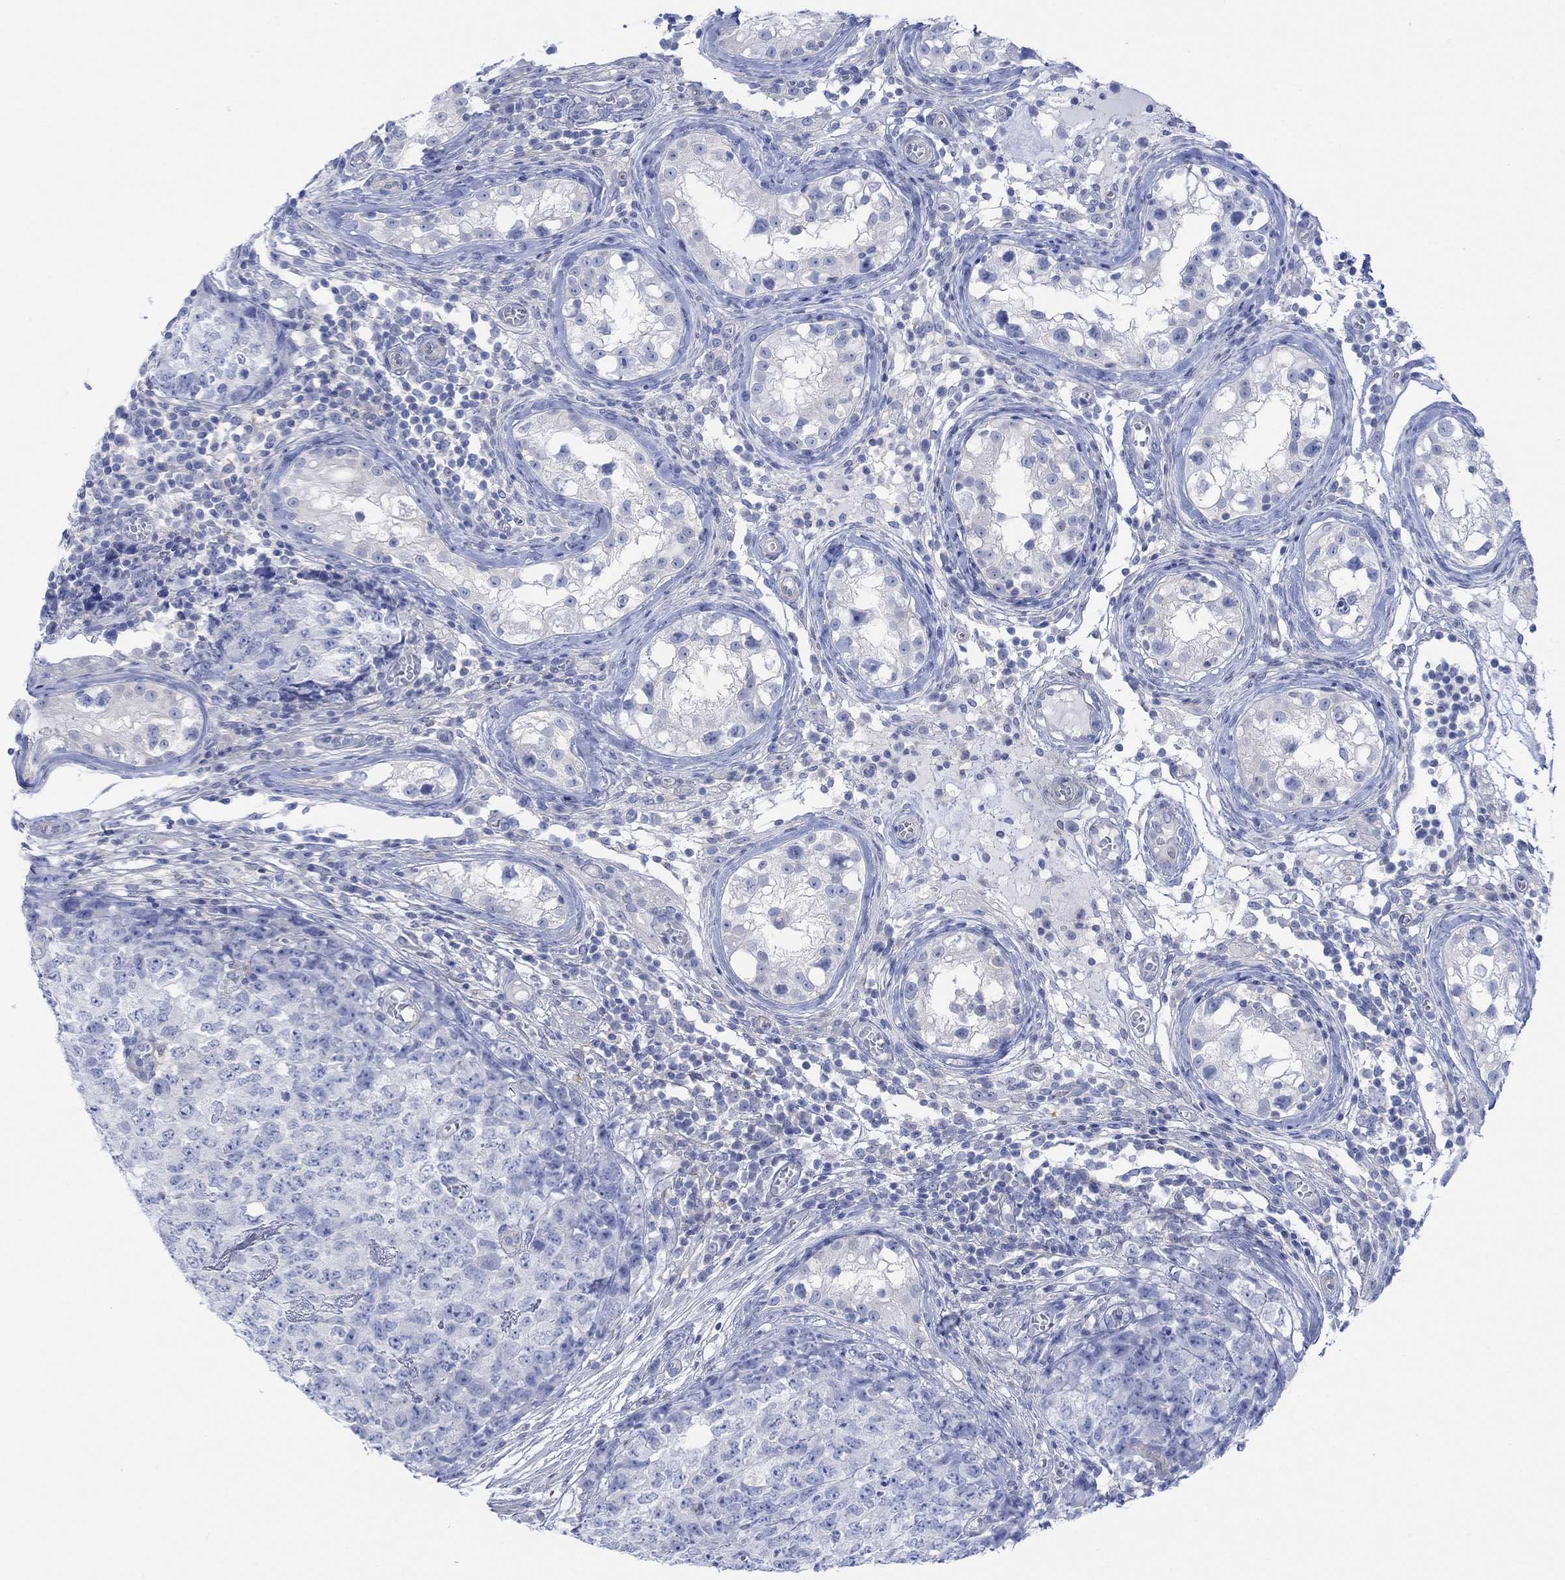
{"staining": {"intensity": "negative", "quantity": "none", "location": "none"}, "tissue": "testis cancer", "cell_type": "Tumor cells", "image_type": "cancer", "snomed": [{"axis": "morphology", "description": "Carcinoma, Embryonal, NOS"}, {"axis": "topography", "description": "Testis"}], "caption": "IHC image of neoplastic tissue: human testis embryonal carcinoma stained with DAB demonstrates no significant protein expression in tumor cells.", "gene": "TLDC2", "patient": {"sex": "male", "age": 23}}